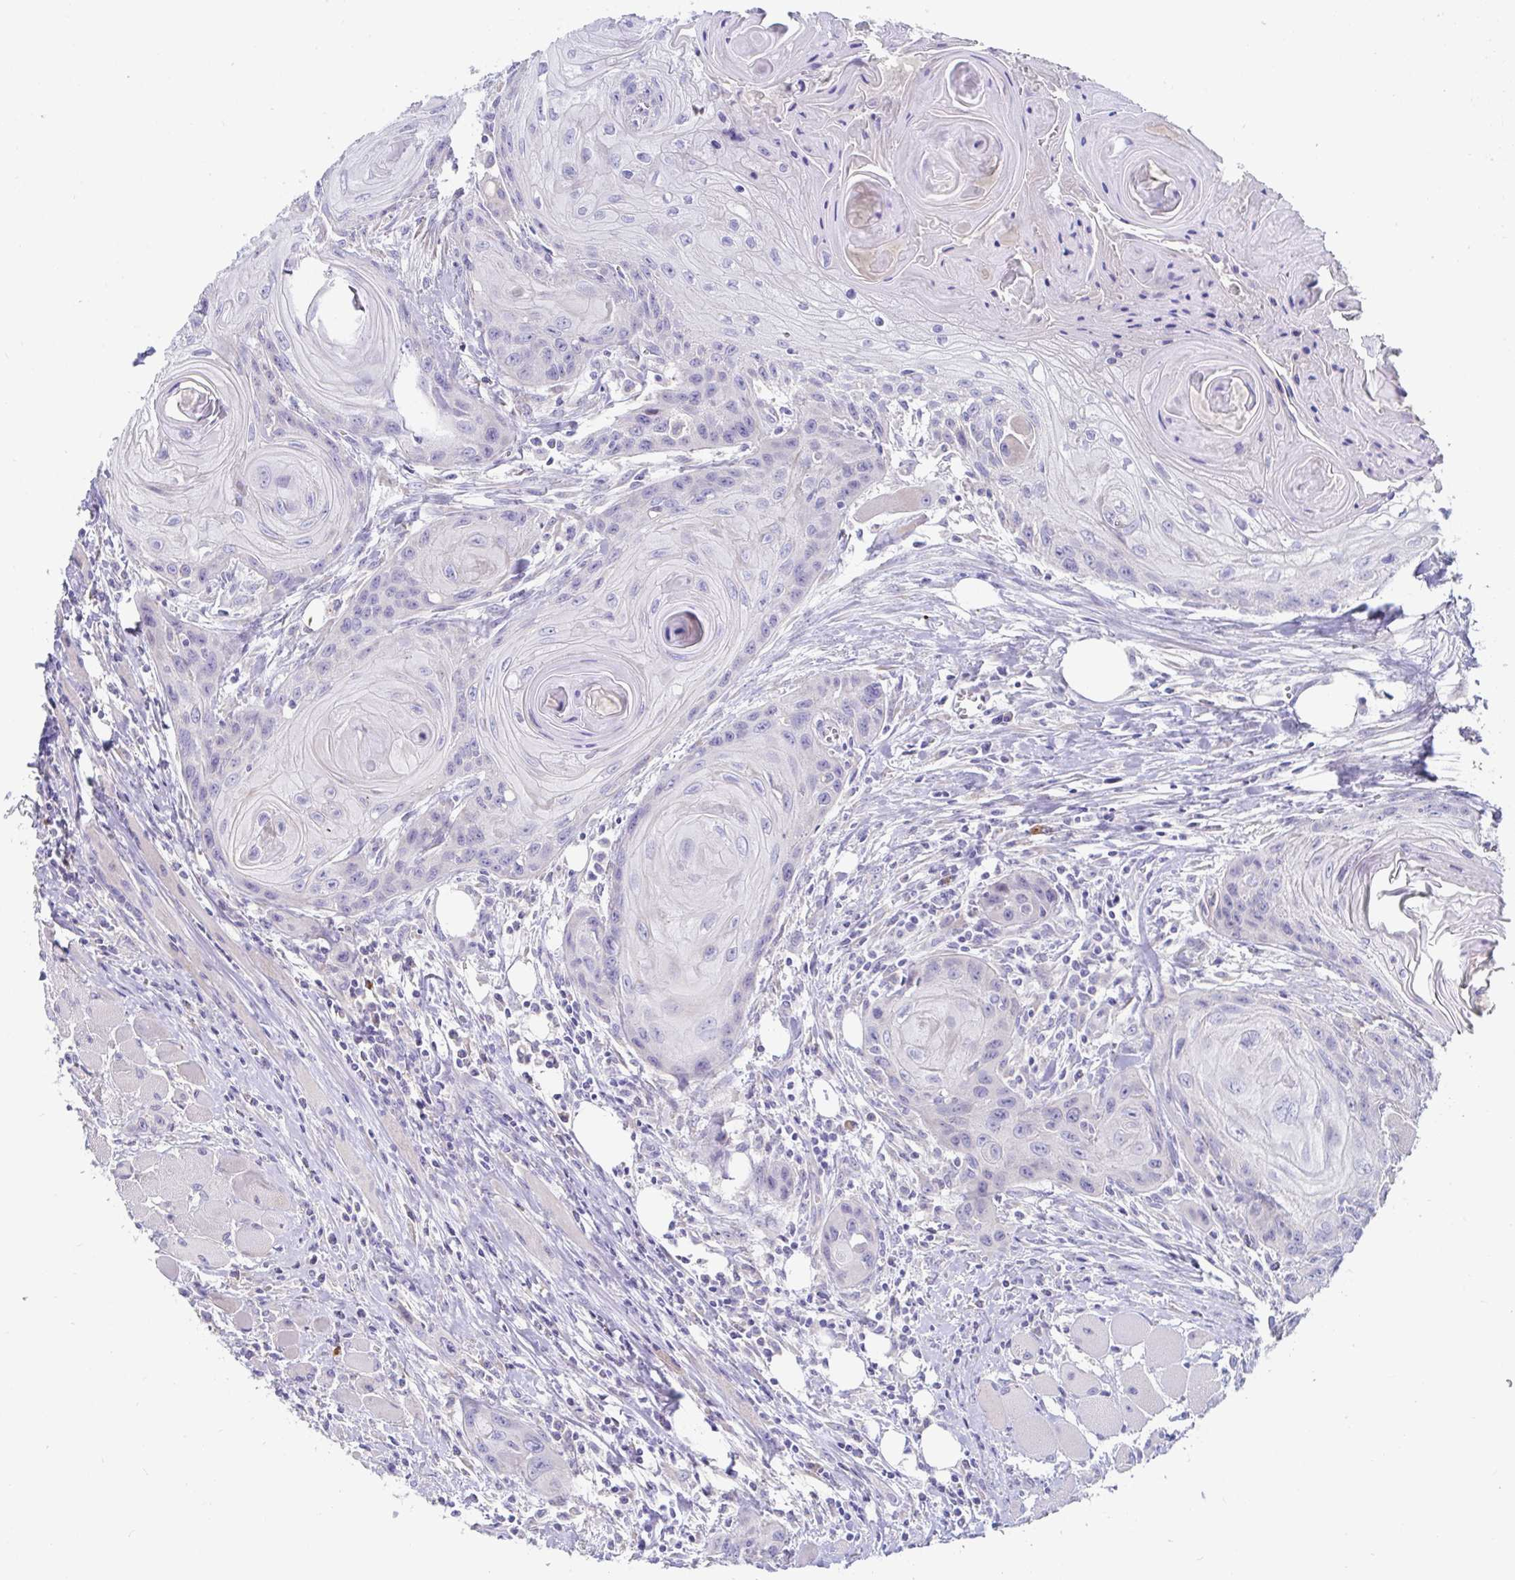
{"staining": {"intensity": "negative", "quantity": "none", "location": "none"}, "tissue": "head and neck cancer", "cell_type": "Tumor cells", "image_type": "cancer", "snomed": [{"axis": "morphology", "description": "Squamous cell carcinoma, NOS"}, {"axis": "topography", "description": "Oral tissue"}, {"axis": "topography", "description": "Head-Neck"}], "caption": "Immunohistochemistry (IHC) of human head and neck squamous cell carcinoma displays no positivity in tumor cells.", "gene": "C4orf17", "patient": {"sex": "male", "age": 58}}